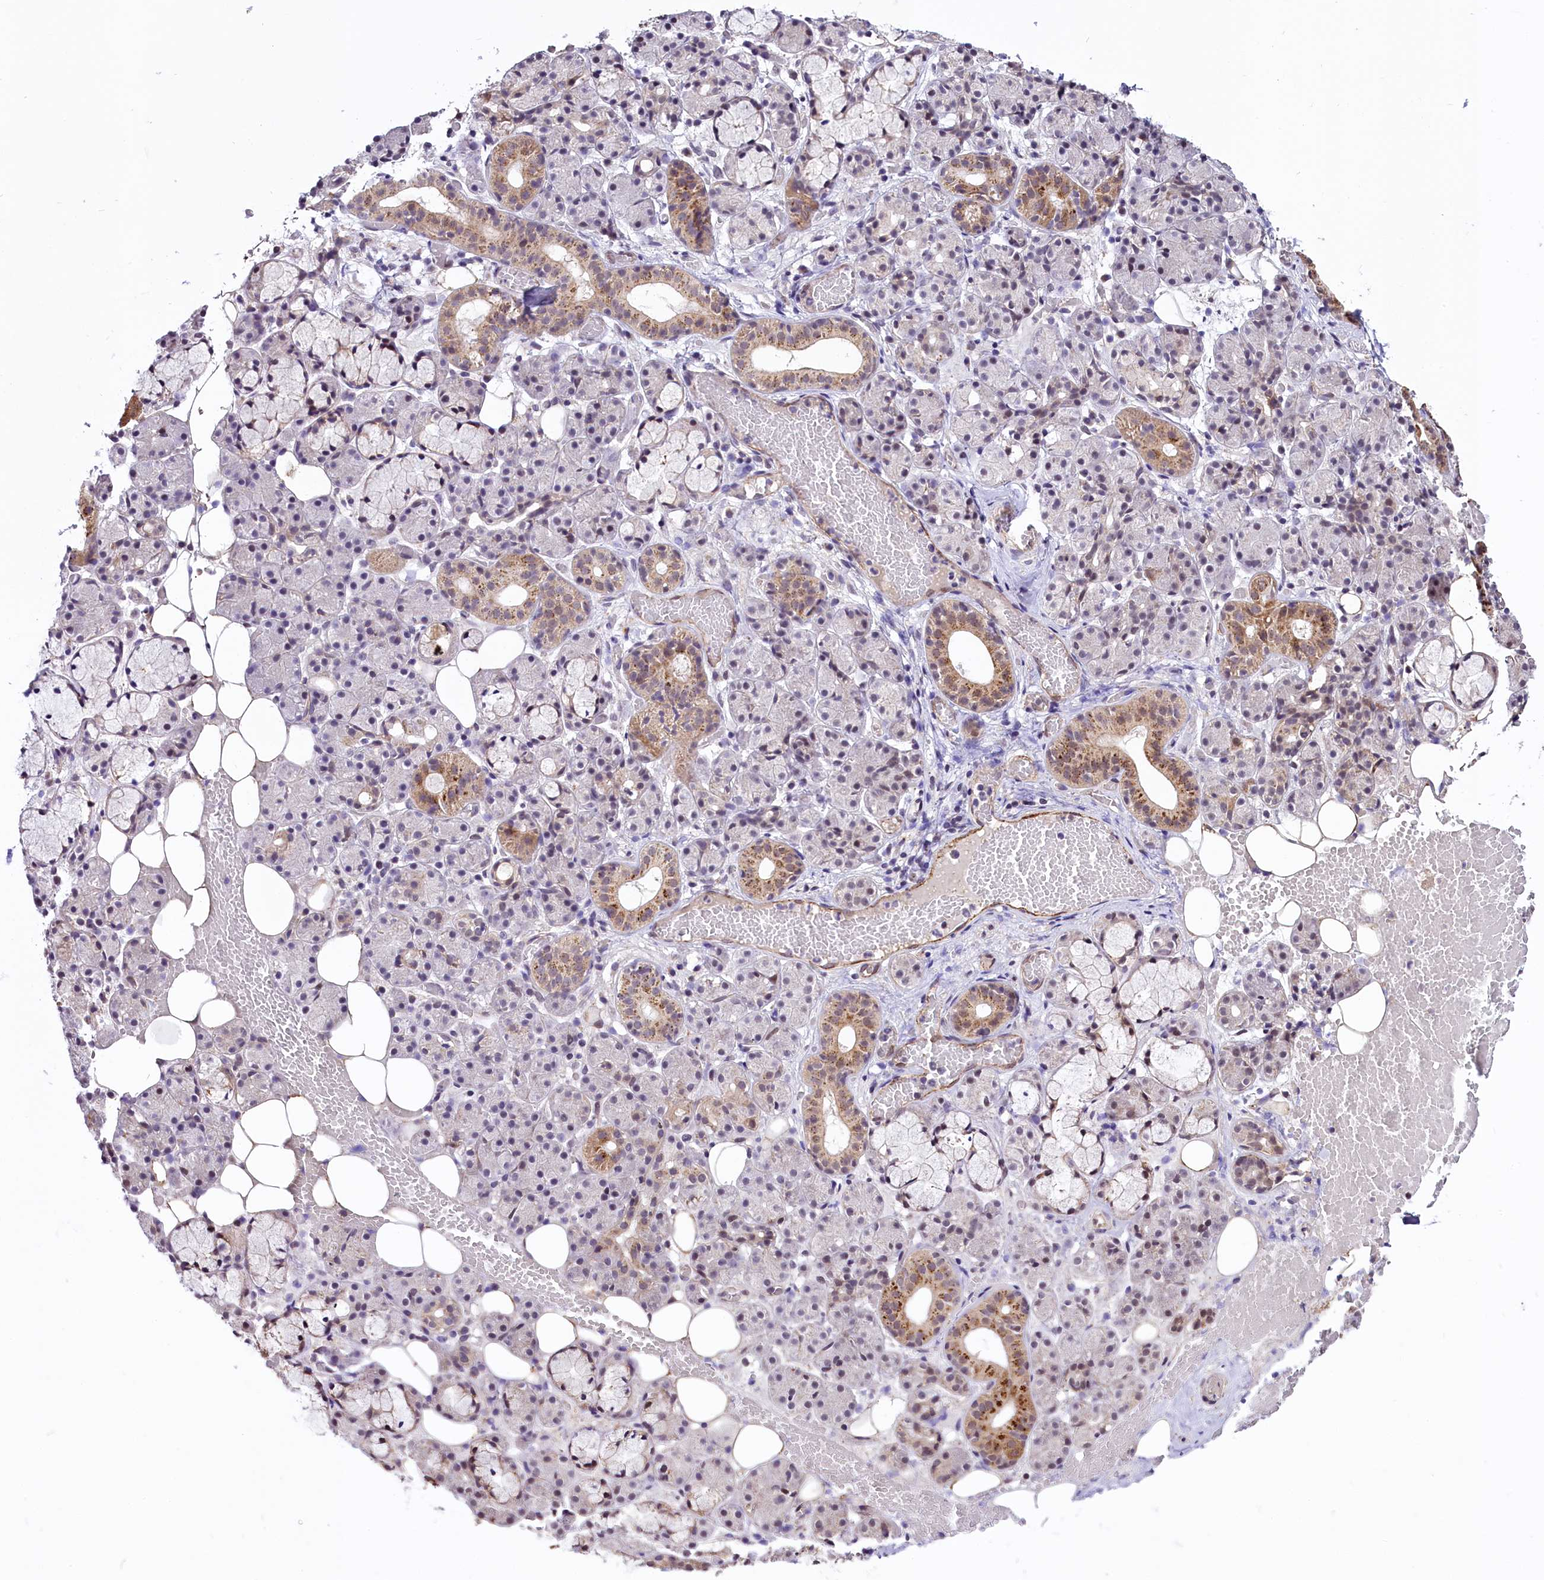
{"staining": {"intensity": "moderate", "quantity": "<25%", "location": "cytoplasmic/membranous,nuclear"}, "tissue": "salivary gland", "cell_type": "Glandular cells", "image_type": "normal", "snomed": [{"axis": "morphology", "description": "Normal tissue, NOS"}, {"axis": "topography", "description": "Salivary gland"}], "caption": "Salivary gland stained for a protein (brown) exhibits moderate cytoplasmic/membranous,nuclear positive positivity in about <25% of glandular cells.", "gene": "MRPL54", "patient": {"sex": "male", "age": 63}}